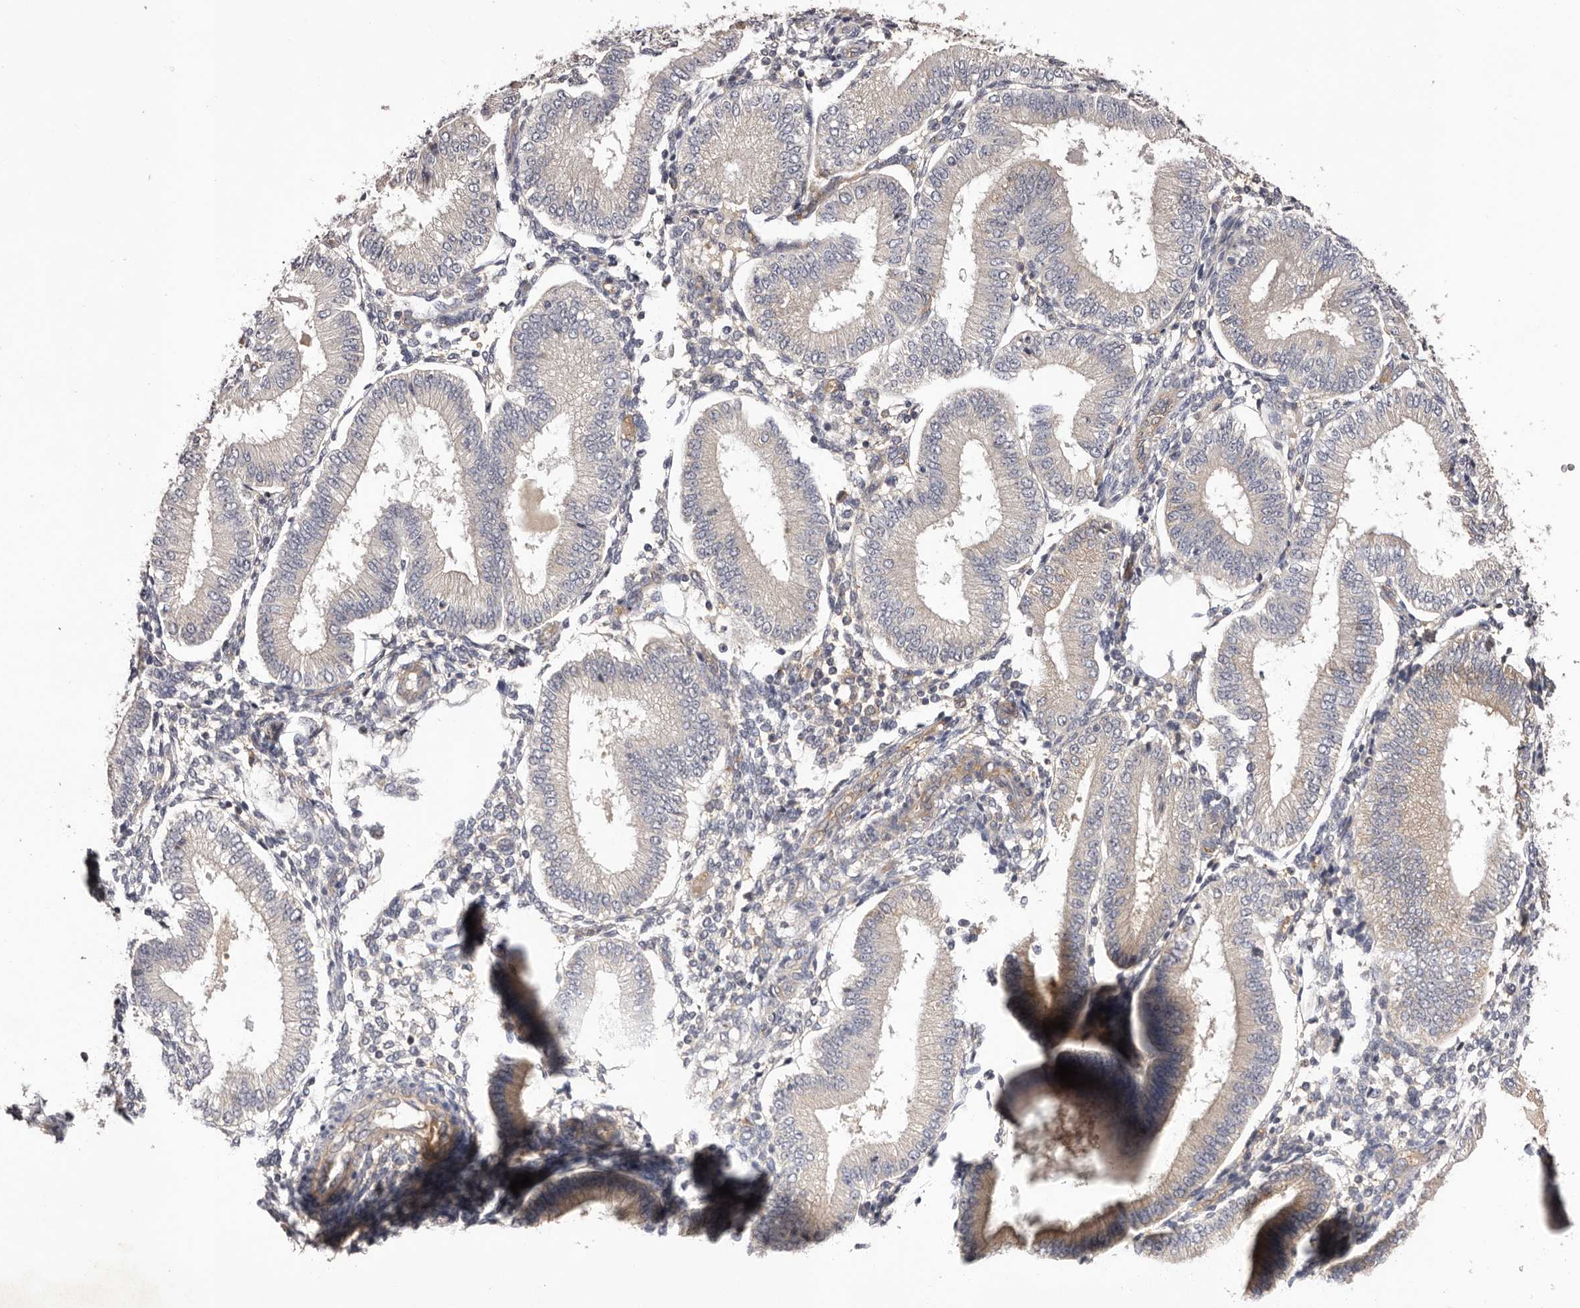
{"staining": {"intensity": "weak", "quantity": "25%-75%", "location": "cytoplasmic/membranous"}, "tissue": "endometrium", "cell_type": "Cells in endometrial stroma", "image_type": "normal", "snomed": [{"axis": "morphology", "description": "Normal tissue, NOS"}, {"axis": "topography", "description": "Endometrium"}], "caption": "This is an image of immunohistochemistry staining of normal endometrium, which shows weak staining in the cytoplasmic/membranous of cells in endometrial stroma.", "gene": "LTV1", "patient": {"sex": "female", "age": 39}}